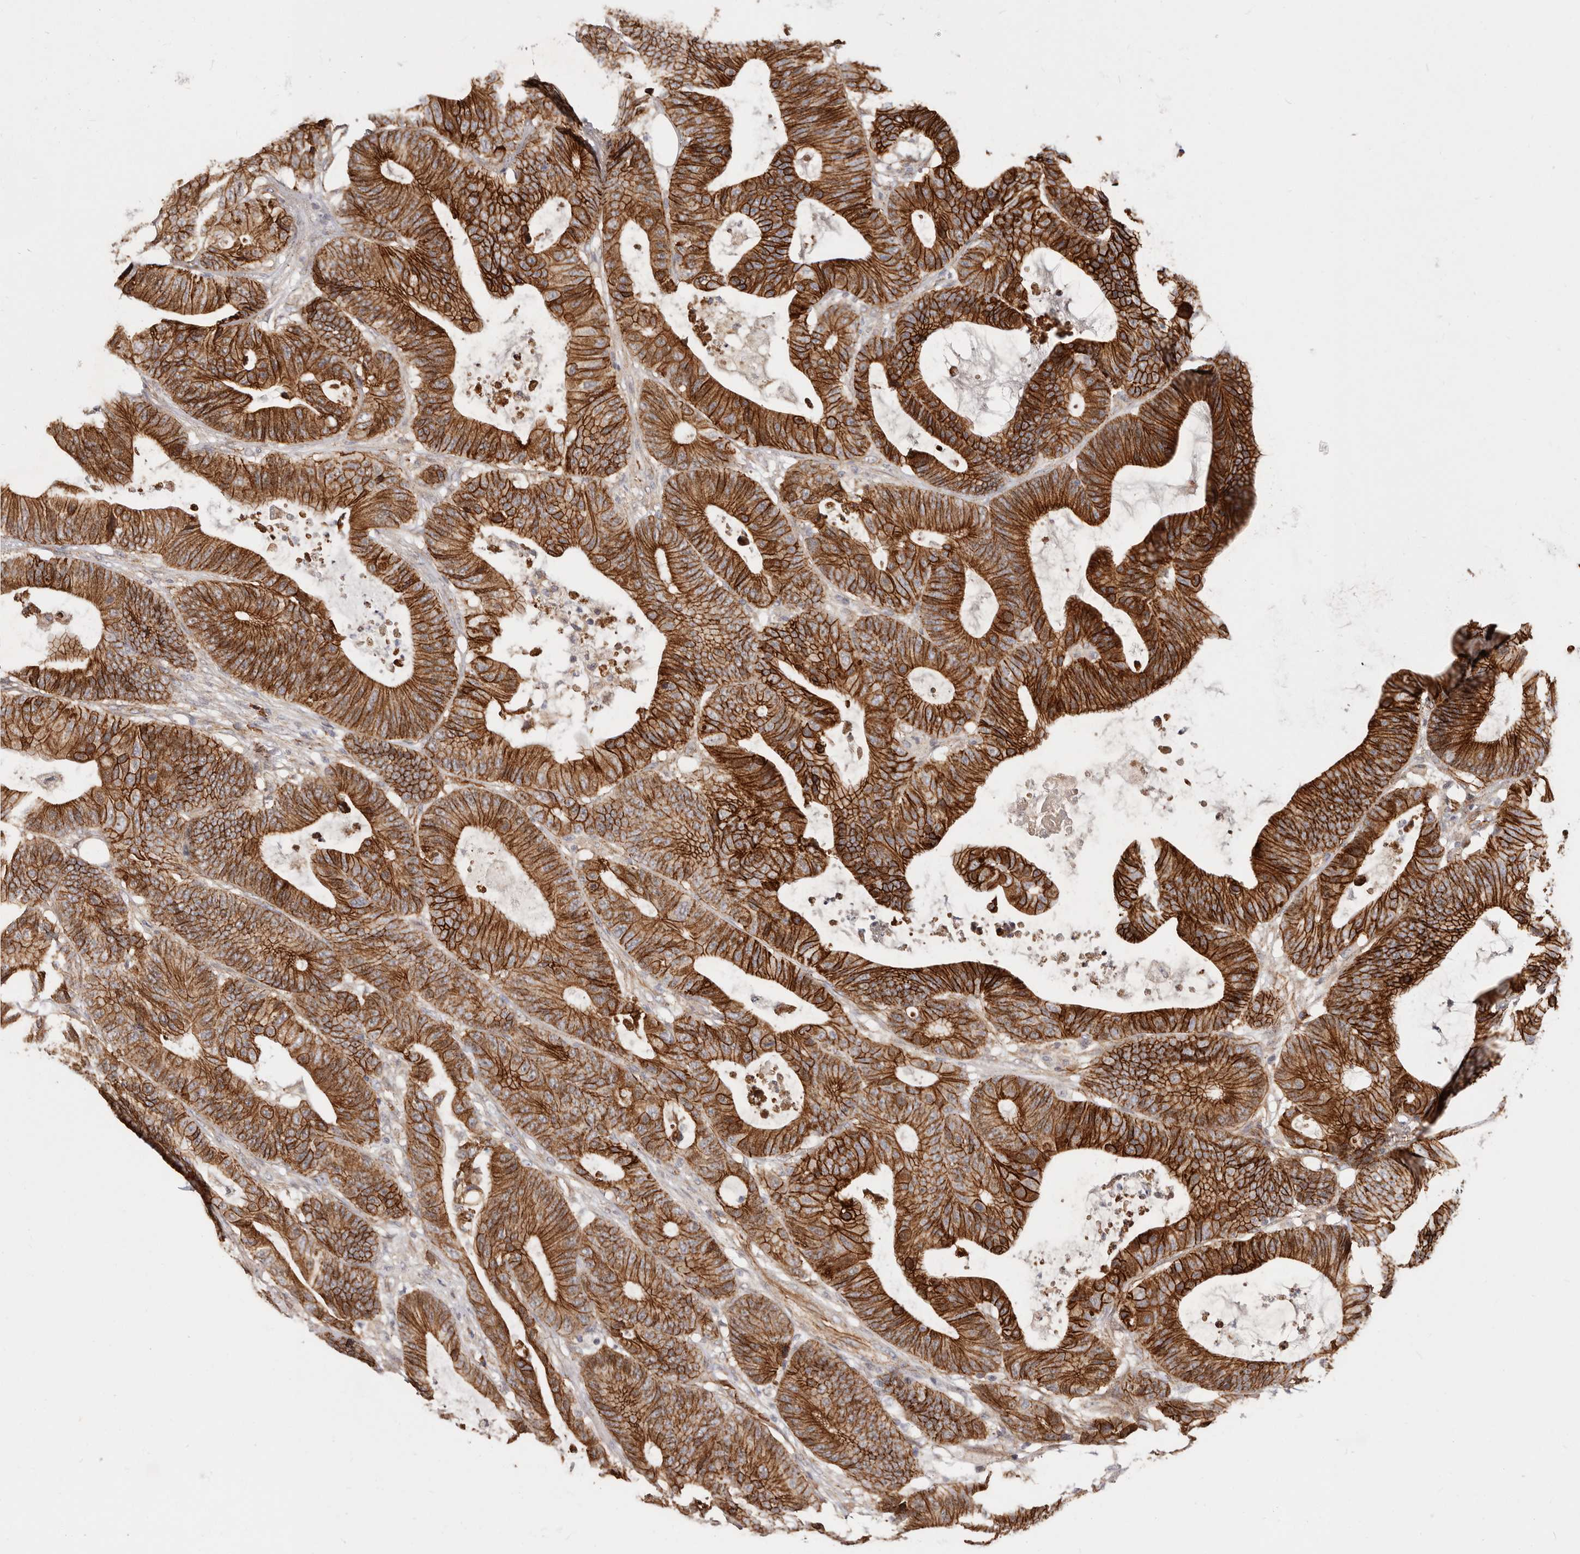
{"staining": {"intensity": "strong", "quantity": ">75%", "location": "cytoplasmic/membranous"}, "tissue": "colorectal cancer", "cell_type": "Tumor cells", "image_type": "cancer", "snomed": [{"axis": "morphology", "description": "Adenocarcinoma, NOS"}, {"axis": "topography", "description": "Colon"}], "caption": "IHC (DAB (3,3'-diaminobenzidine)) staining of human colorectal adenocarcinoma demonstrates strong cytoplasmic/membranous protein staining in about >75% of tumor cells.", "gene": "CTNNB1", "patient": {"sex": "female", "age": 84}}